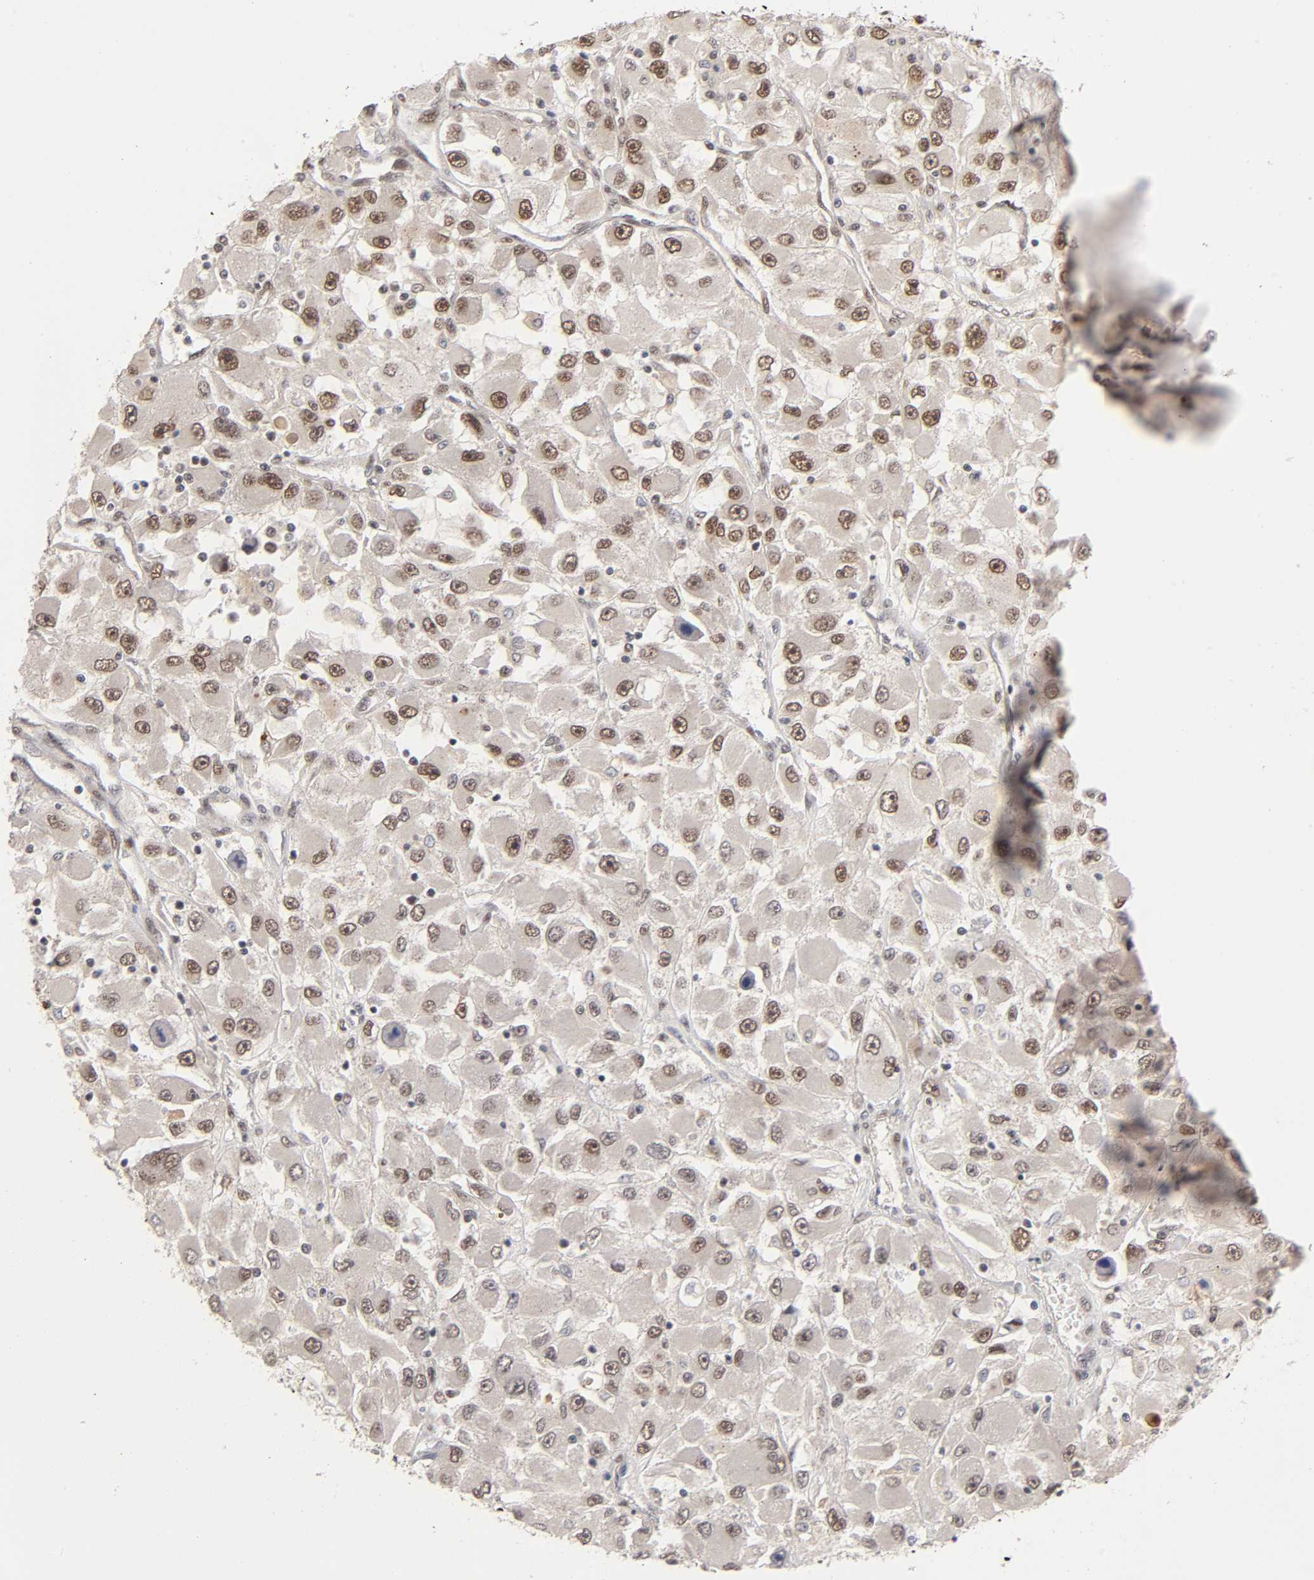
{"staining": {"intensity": "moderate", "quantity": ">75%", "location": "cytoplasmic/membranous,nuclear"}, "tissue": "renal cancer", "cell_type": "Tumor cells", "image_type": "cancer", "snomed": [{"axis": "morphology", "description": "Adenocarcinoma, NOS"}, {"axis": "topography", "description": "Kidney"}], "caption": "High-power microscopy captured an immunohistochemistry photomicrograph of renal cancer, revealing moderate cytoplasmic/membranous and nuclear staining in approximately >75% of tumor cells. The staining was performed using DAB (3,3'-diaminobenzidine), with brown indicating positive protein expression. Nuclei are stained blue with hematoxylin.", "gene": "EP300", "patient": {"sex": "female", "age": 52}}